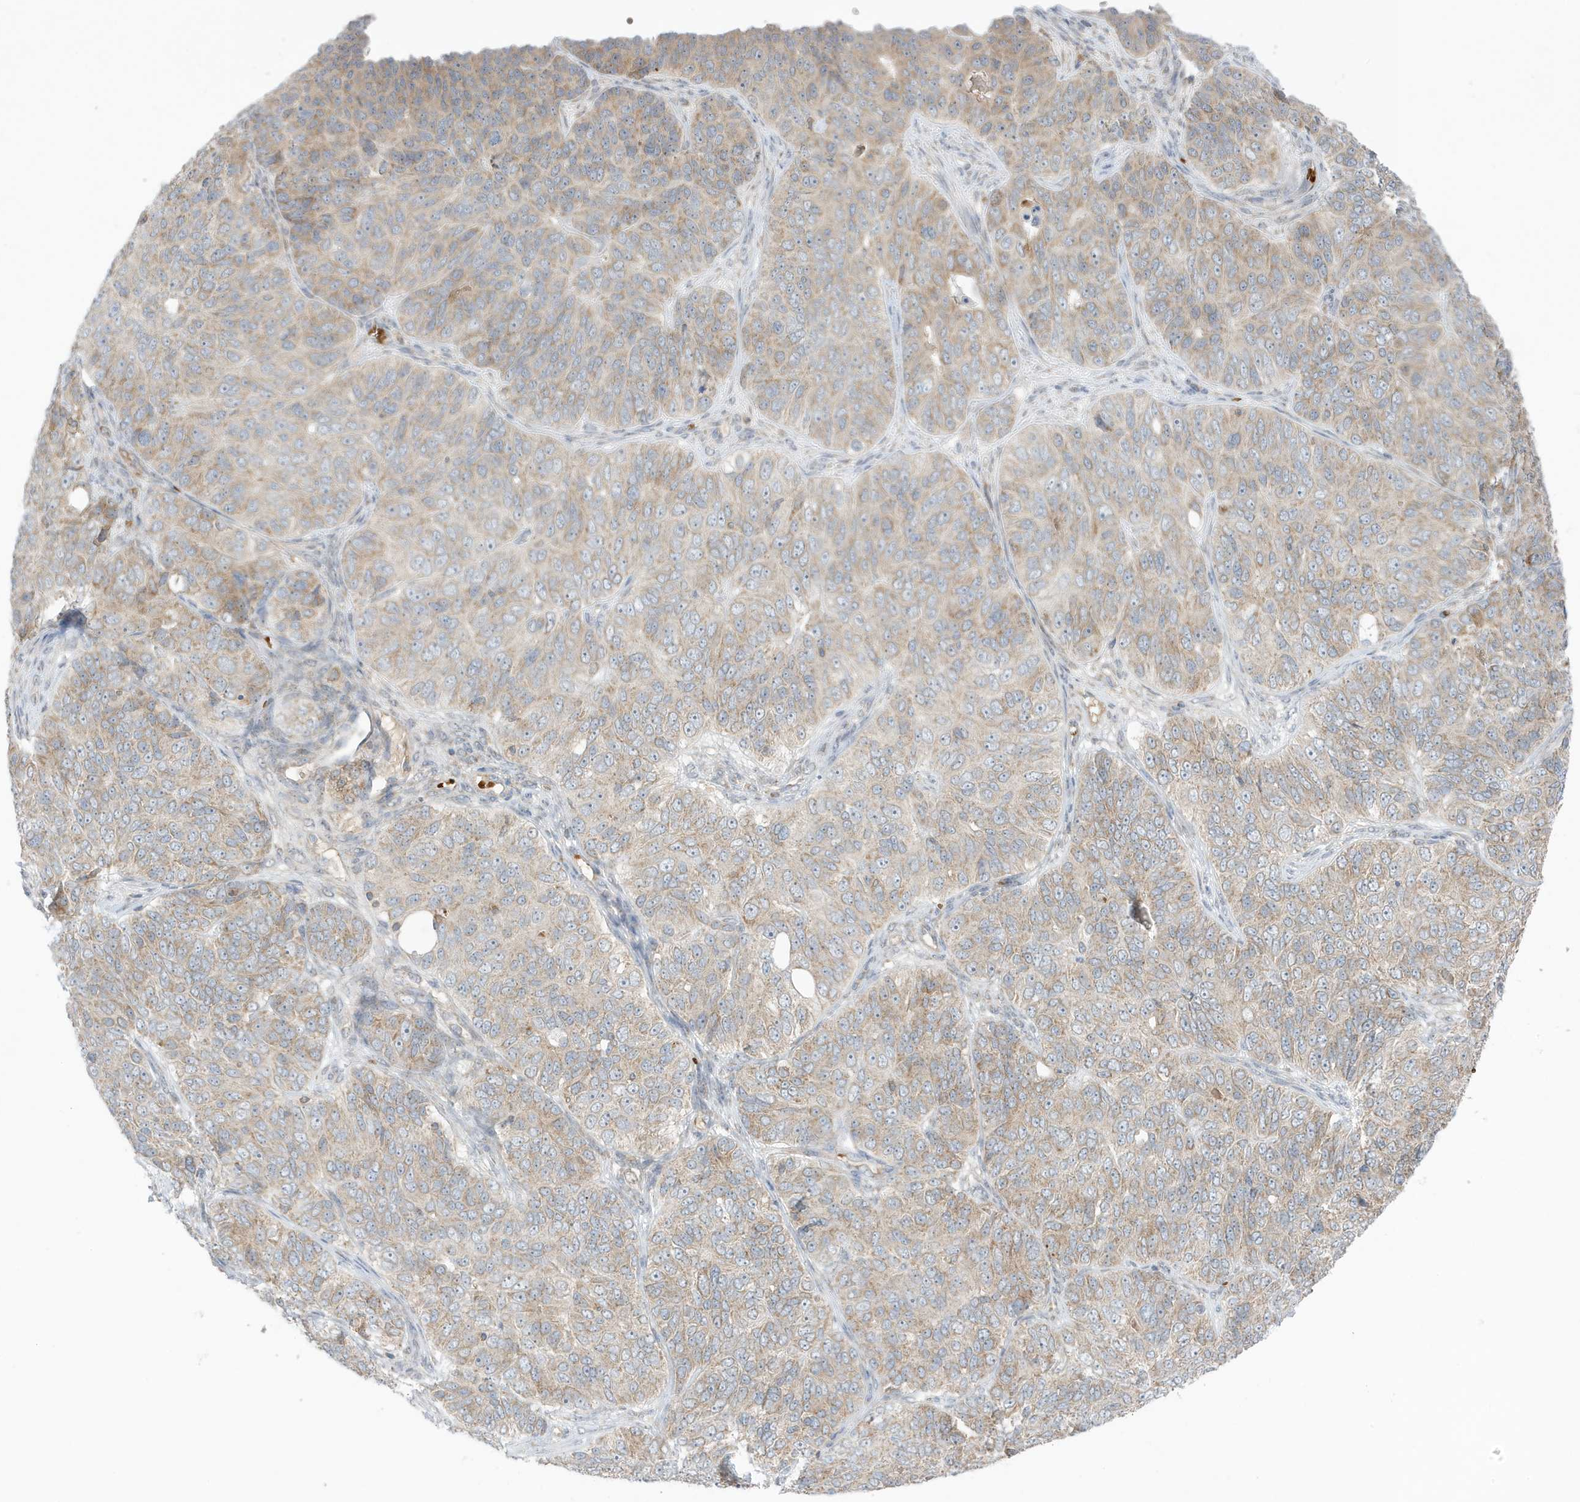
{"staining": {"intensity": "weak", "quantity": "25%-75%", "location": "cytoplasmic/membranous"}, "tissue": "ovarian cancer", "cell_type": "Tumor cells", "image_type": "cancer", "snomed": [{"axis": "morphology", "description": "Carcinoma, endometroid"}, {"axis": "topography", "description": "Ovary"}], "caption": "DAB immunohistochemical staining of ovarian endometroid carcinoma exhibits weak cytoplasmic/membranous protein expression in approximately 25%-75% of tumor cells.", "gene": "NPPC", "patient": {"sex": "female", "age": 51}}